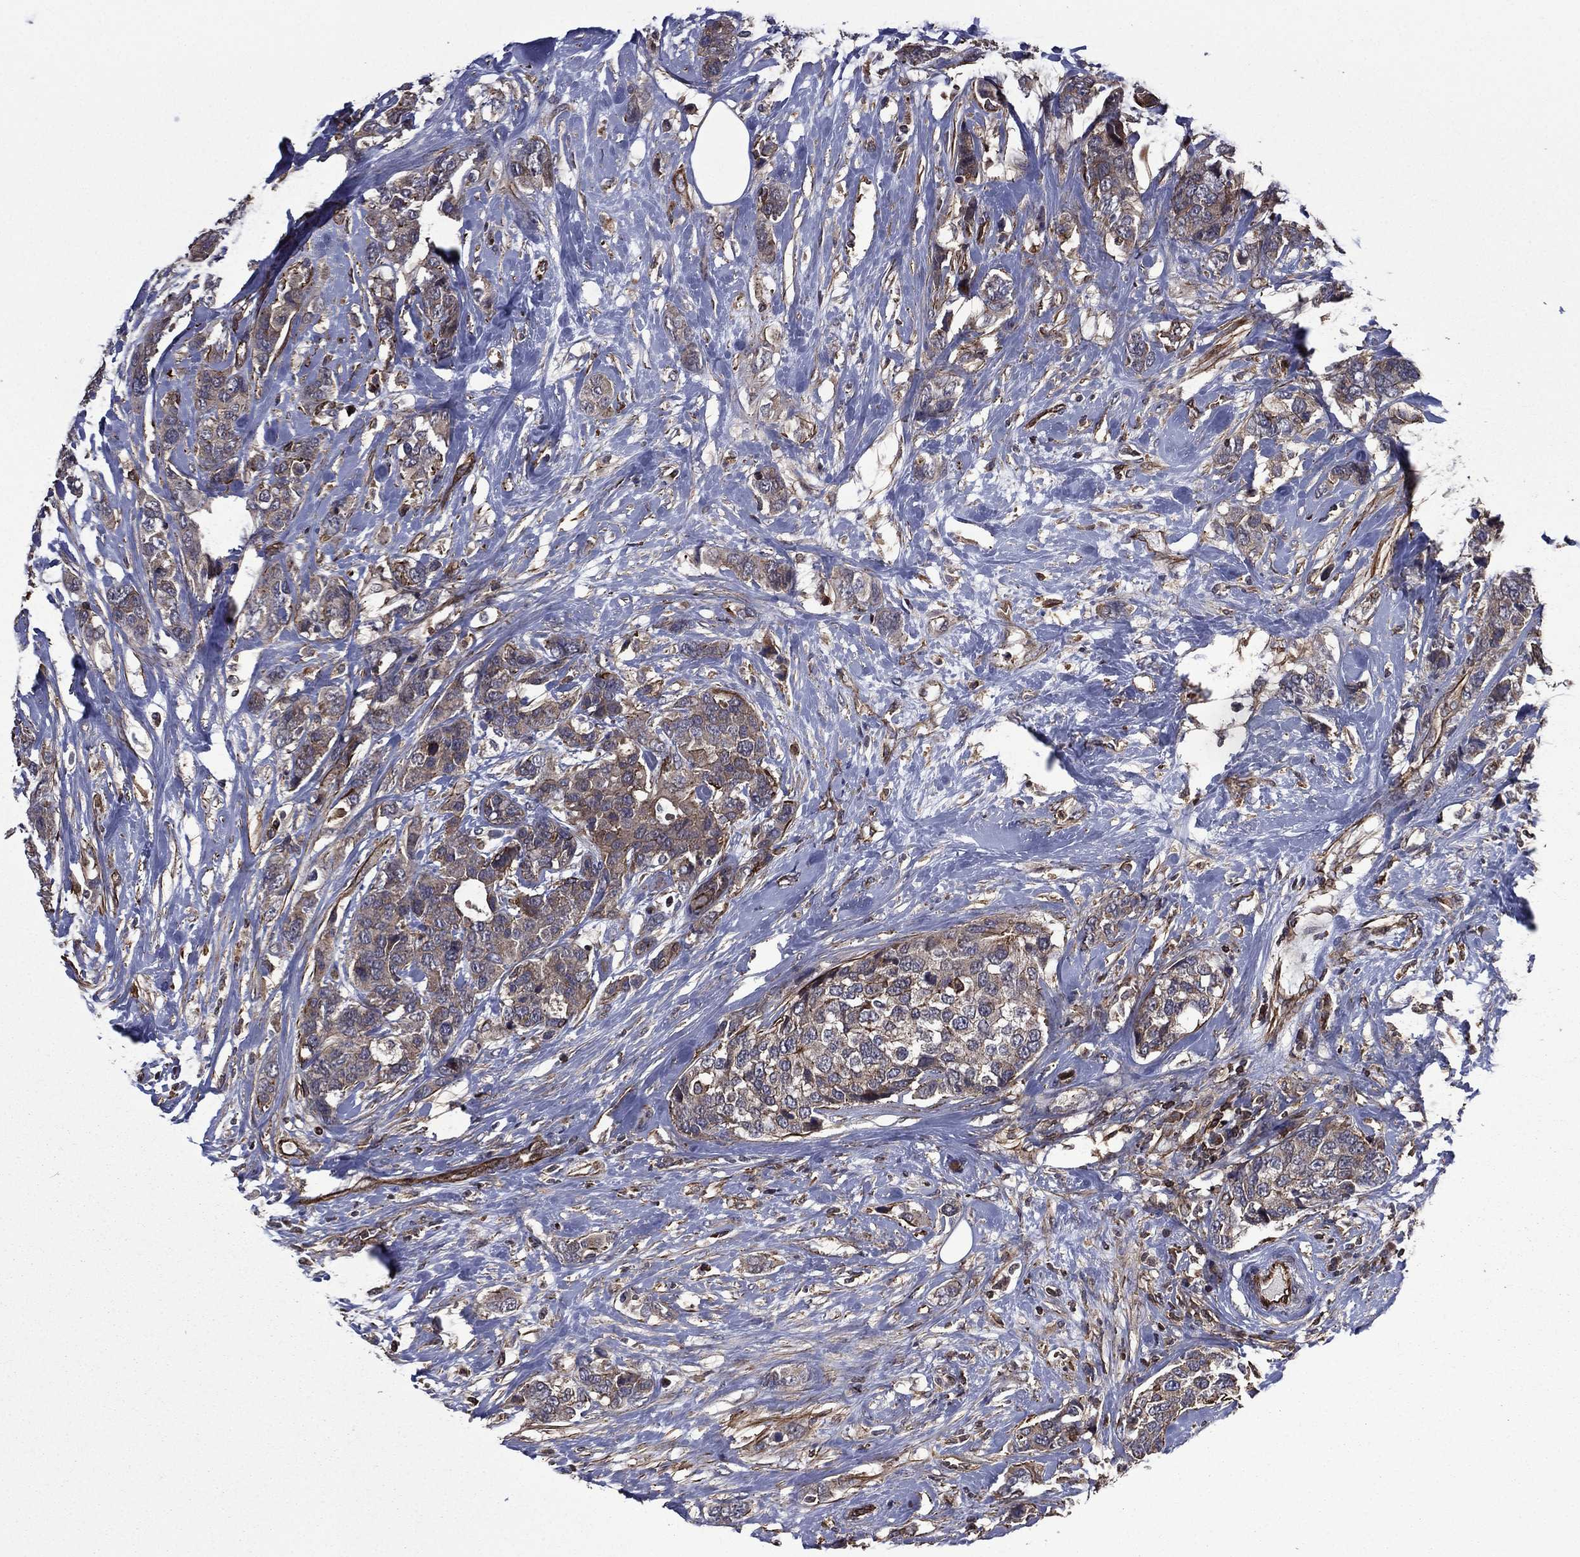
{"staining": {"intensity": "moderate", "quantity": "<25%", "location": "cytoplasmic/membranous"}, "tissue": "breast cancer", "cell_type": "Tumor cells", "image_type": "cancer", "snomed": [{"axis": "morphology", "description": "Lobular carcinoma"}, {"axis": "topography", "description": "Breast"}], "caption": "The image exhibits staining of breast cancer (lobular carcinoma), revealing moderate cytoplasmic/membranous protein positivity (brown color) within tumor cells.", "gene": "PLPP3", "patient": {"sex": "female", "age": 59}}